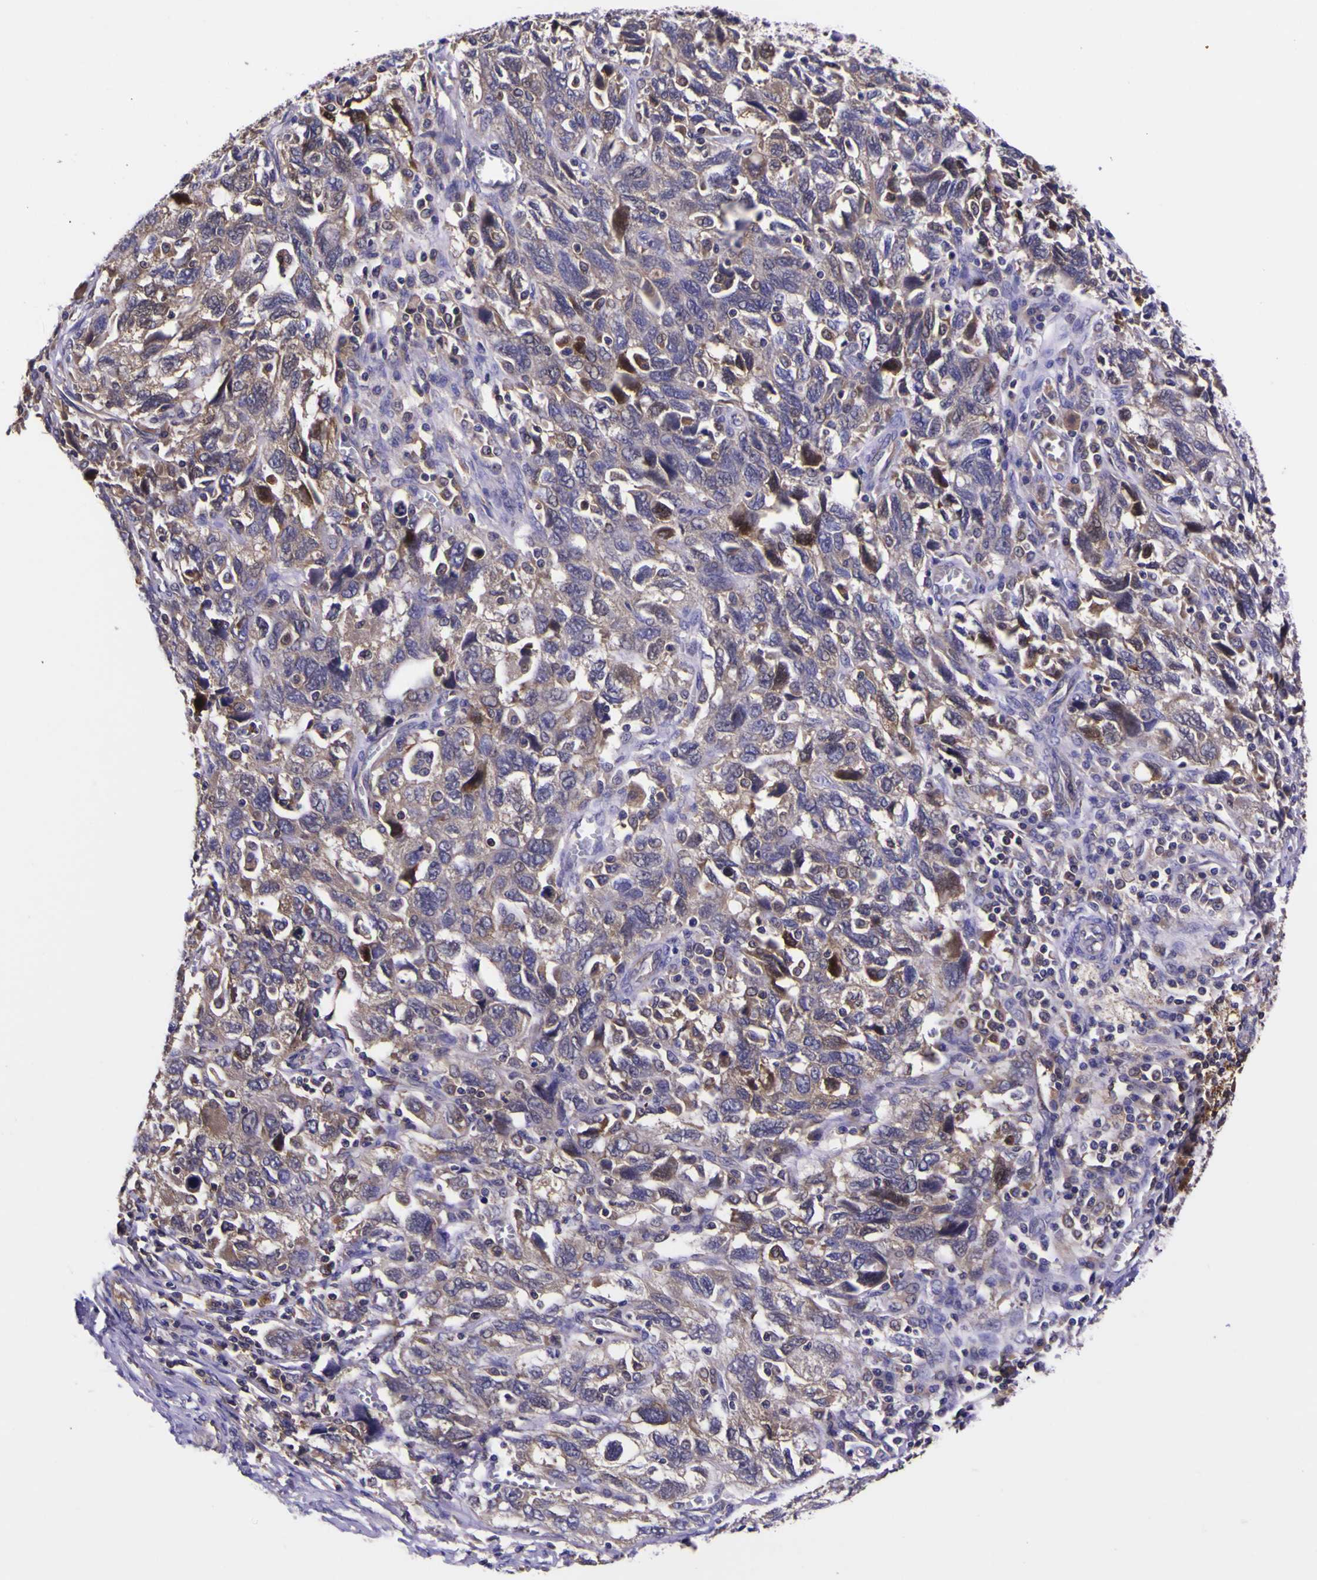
{"staining": {"intensity": "weak", "quantity": ">75%", "location": "cytoplasmic/membranous"}, "tissue": "ovarian cancer", "cell_type": "Tumor cells", "image_type": "cancer", "snomed": [{"axis": "morphology", "description": "Carcinoma, NOS"}, {"axis": "morphology", "description": "Cystadenocarcinoma, serous, NOS"}, {"axis": "topography", "description": "Ovary"}], "caption": "Ovarian cancer stained with DAB IHC shows low levels of weak cytoplasmic/membranous positivity in approximately >75% of tumor cells. (Stains: DAB (3,3'-diaminobenzidine) in brown, nuclei in blue, Microscopy: brightfield microscopy at high magnification).", "gene": "MAPK14", "patient": {"sex": "female", "age": 69}}